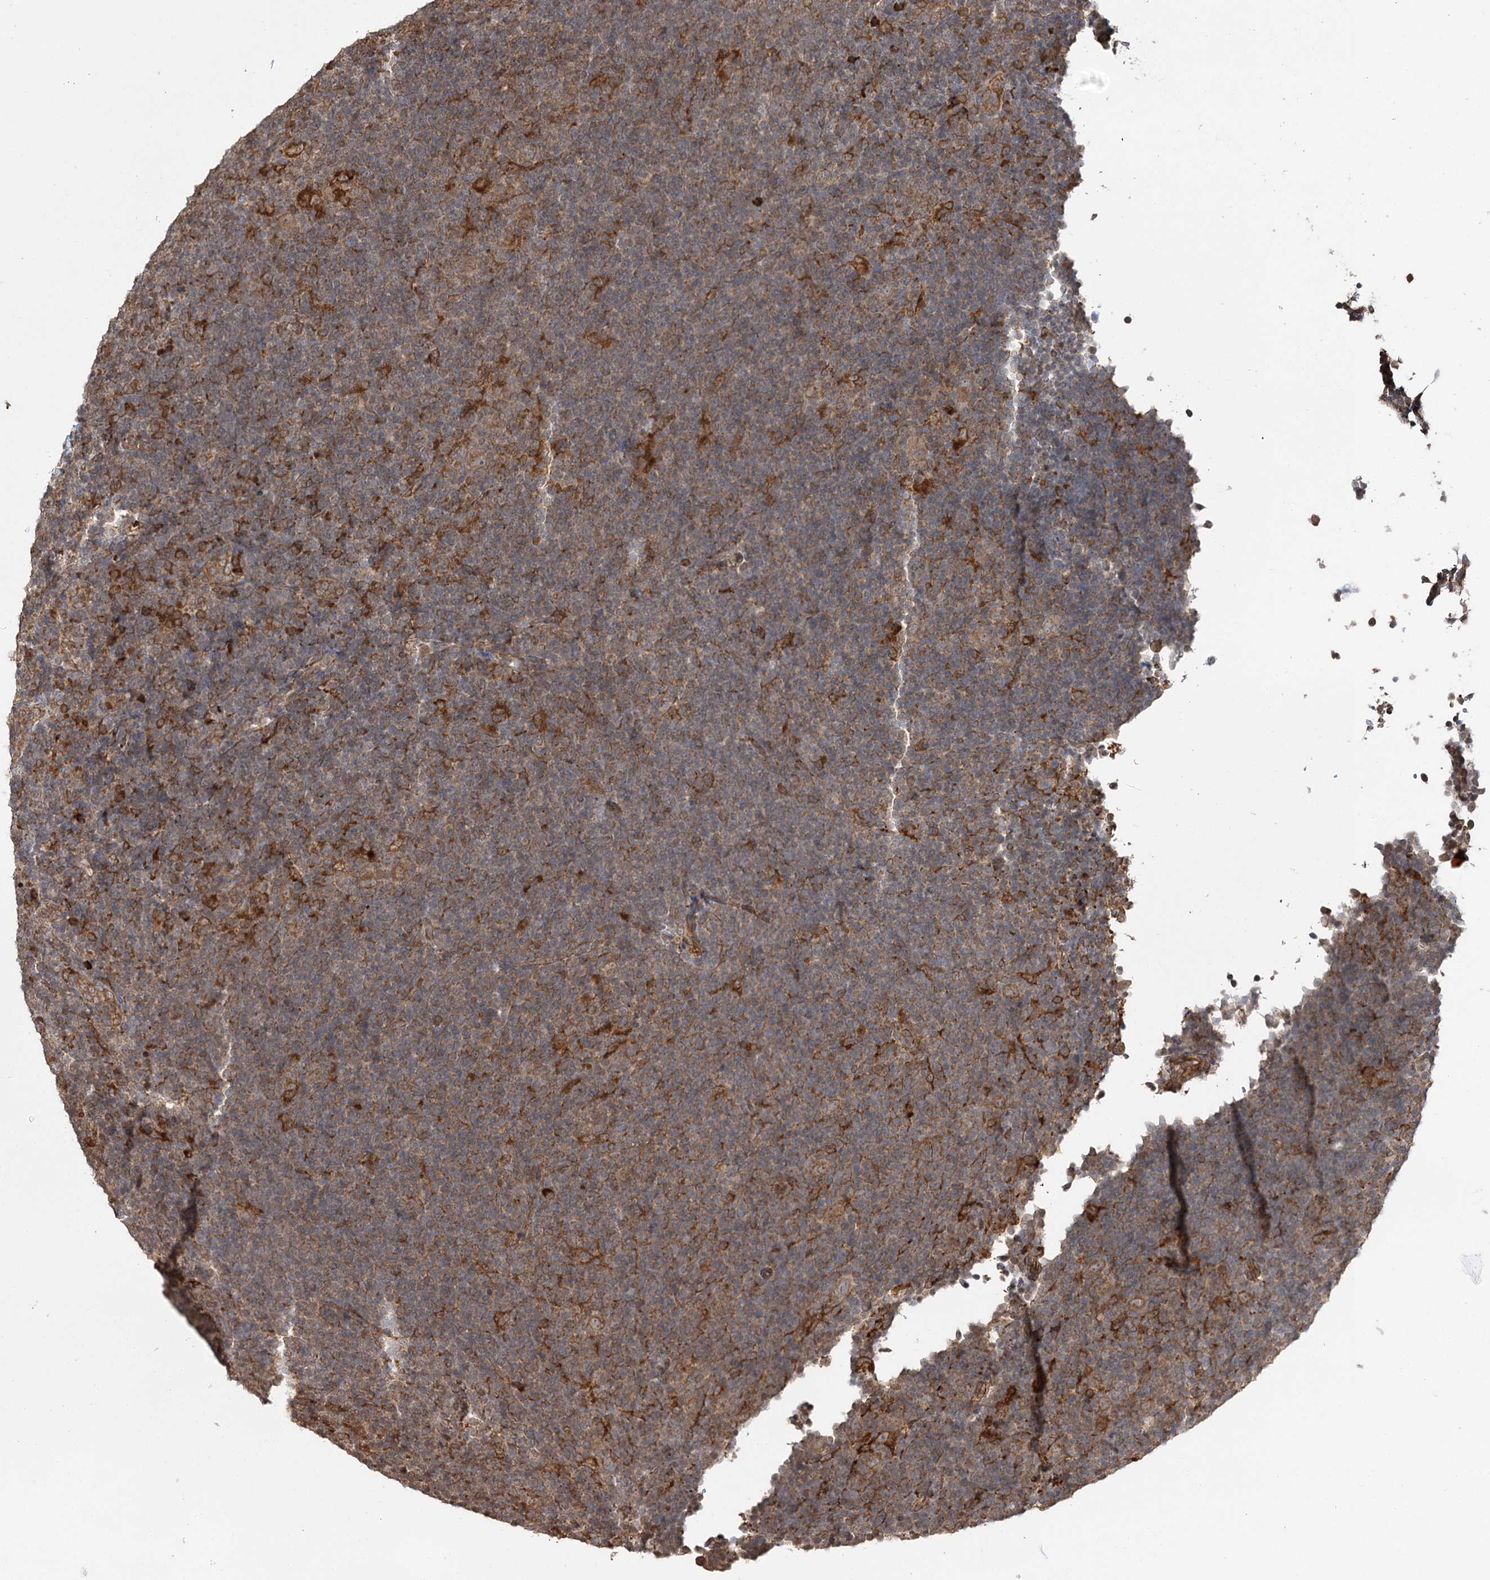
{"staining": {"intensity": "strong", "quantity": ">75%", "location": "cytoplasmic/membranous"}, "tissue": "lymphoma", "cell_type": "Tumor cells", "image_type": "cancer", "snomed": [{"axis": "morphology", "description": "Hodgkin's disease, NOS"}, {"axis": "topography", "description": "Lymph node"}], "caption": "Protein staining exhibits strong cytoplasmic/membranous staining in about >75% of tumor cells in lymphoma.", "gene": "DNAJB14", "patient": {"sex": "female", "age": 57}}